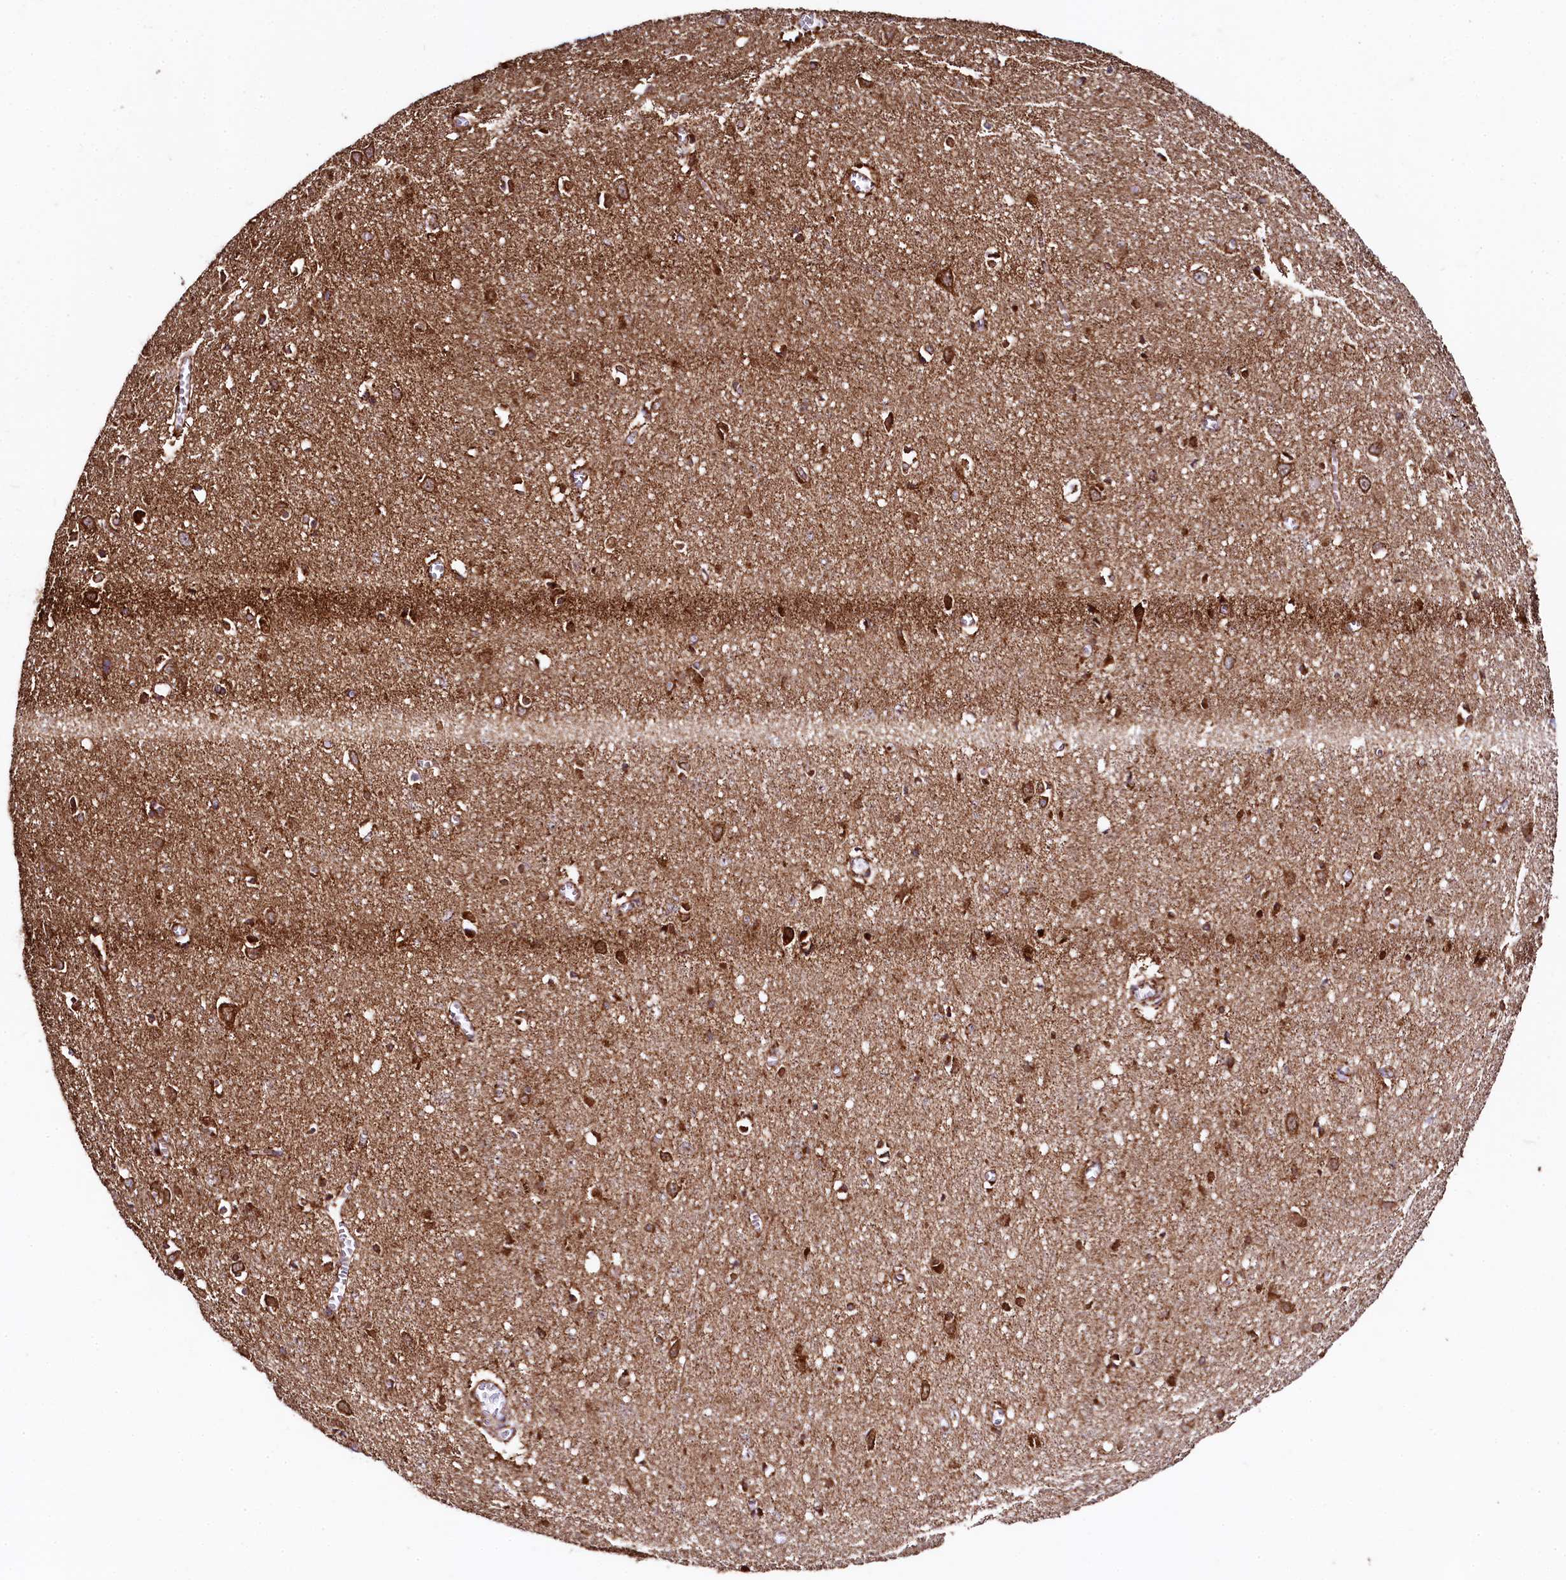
{"staining": {"intensity": "weak", "quantity": ">75%", "location": "cytoplasmic/membranous"}, "tissue": "cerebral cortex", "cell_type": "Endothelial cells", "image_type": "normal", "snomed": [{"axis": "morphology", "description": "Normal tissue, NOS"}, {"axis": "topography", "description": "Cerebral cortex"}], "caption": "Brown immunohistochemical staining in unremarkable human cerebral cortex displays weak cytoplasmic/membranous staining in approximately >75% of endothelial cells.", "gene": "CLYBL", "patient": {"sex": "female", "age": 64}}